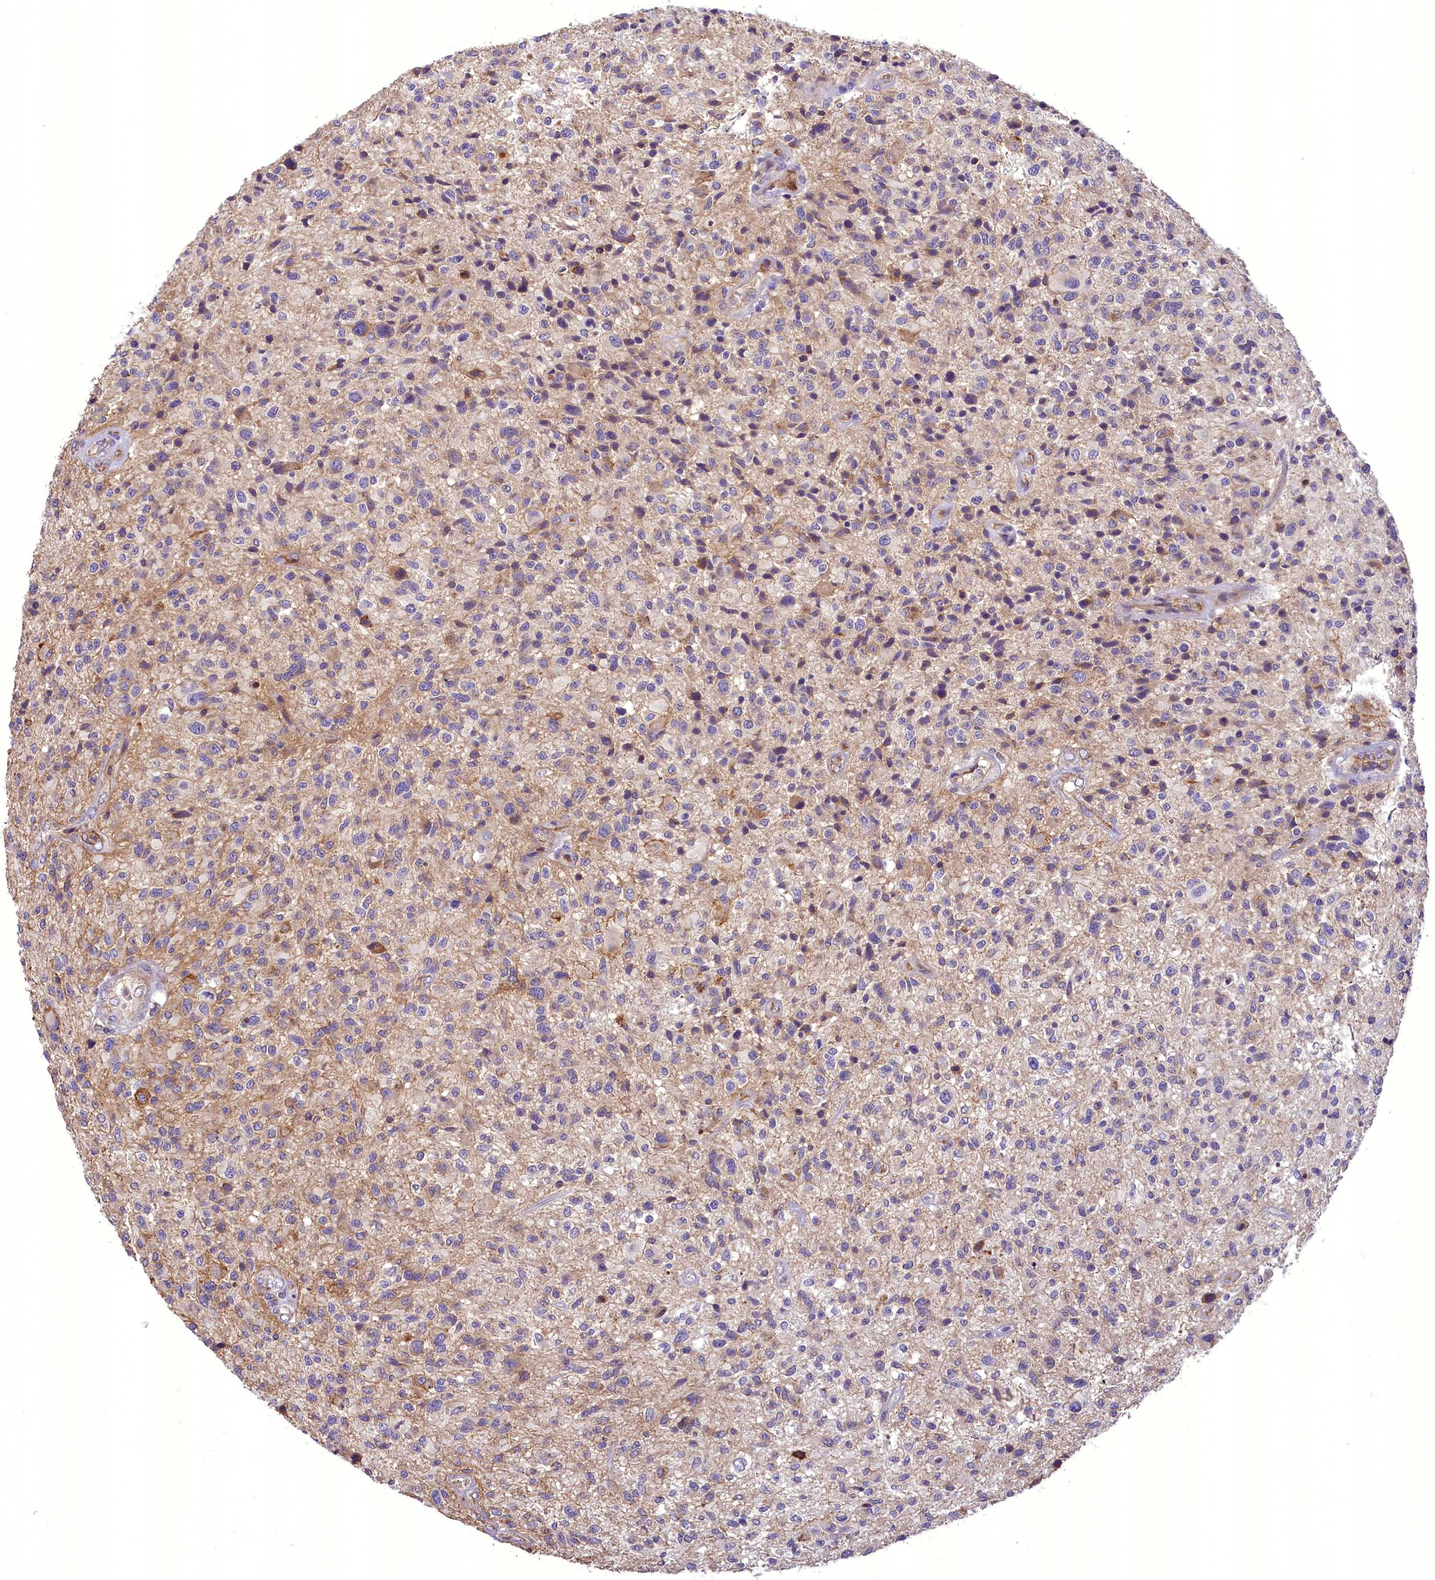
{"staining": {"intensity": "weak", "quantity": "<25%", "location": "cytoplasmic/membranous"}, "tissue": "glioma", "cell_type": "Tumor cells", "image_type": "cancer", "snomed": [{"axis": "morphology", "description": "Glioma, malignant, High grade"}, {"axis": "topography", "description": "Brain"}], "caption": "Tumor cells are negative for brown protein staining in malignant glioma (high-grade).", "gene": "DNAJB9", "patient": {"sex": "male", "age": 47}}